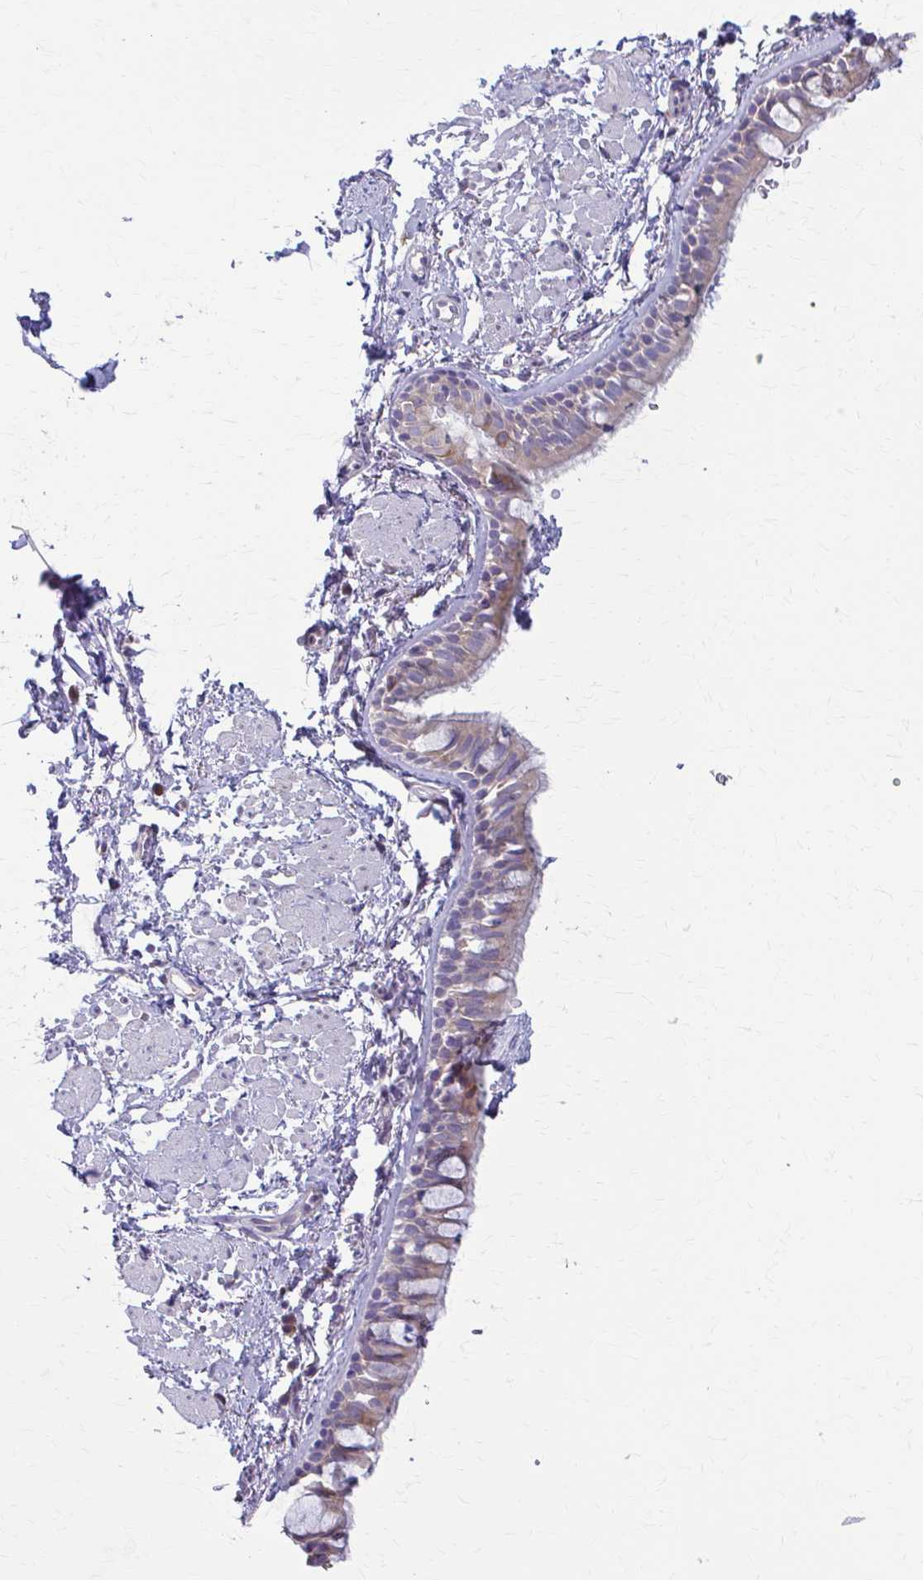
{"staining": {"intensity": "weak", "quantity": "25%-75%", "location": "cytoplasmic/membranous"}, "tissue": "bronchus", "cell_type": "Respiratory epithelial cells", "image_type": "normal", "snomed": [{"axis": "morphology", "description": "Normal tissue, NOS"}, {"axis": "topography", "description": "Lymph node"}, {"axis": "topography", "description": "Cartilage tissue"}, {"axis": "topography", "description": "Bronchus"}], "caption": "Immunohistochemistry of benign bronchus shows low levels of weak cytoplasmic/membranous positivity in approximately 25%-75% of respiratory epithelial cells. (DAB IHC with brightfield microscopy, high magnification).", "gene": "PRKRA", "patient": {"sex": "female", "age": 70}}